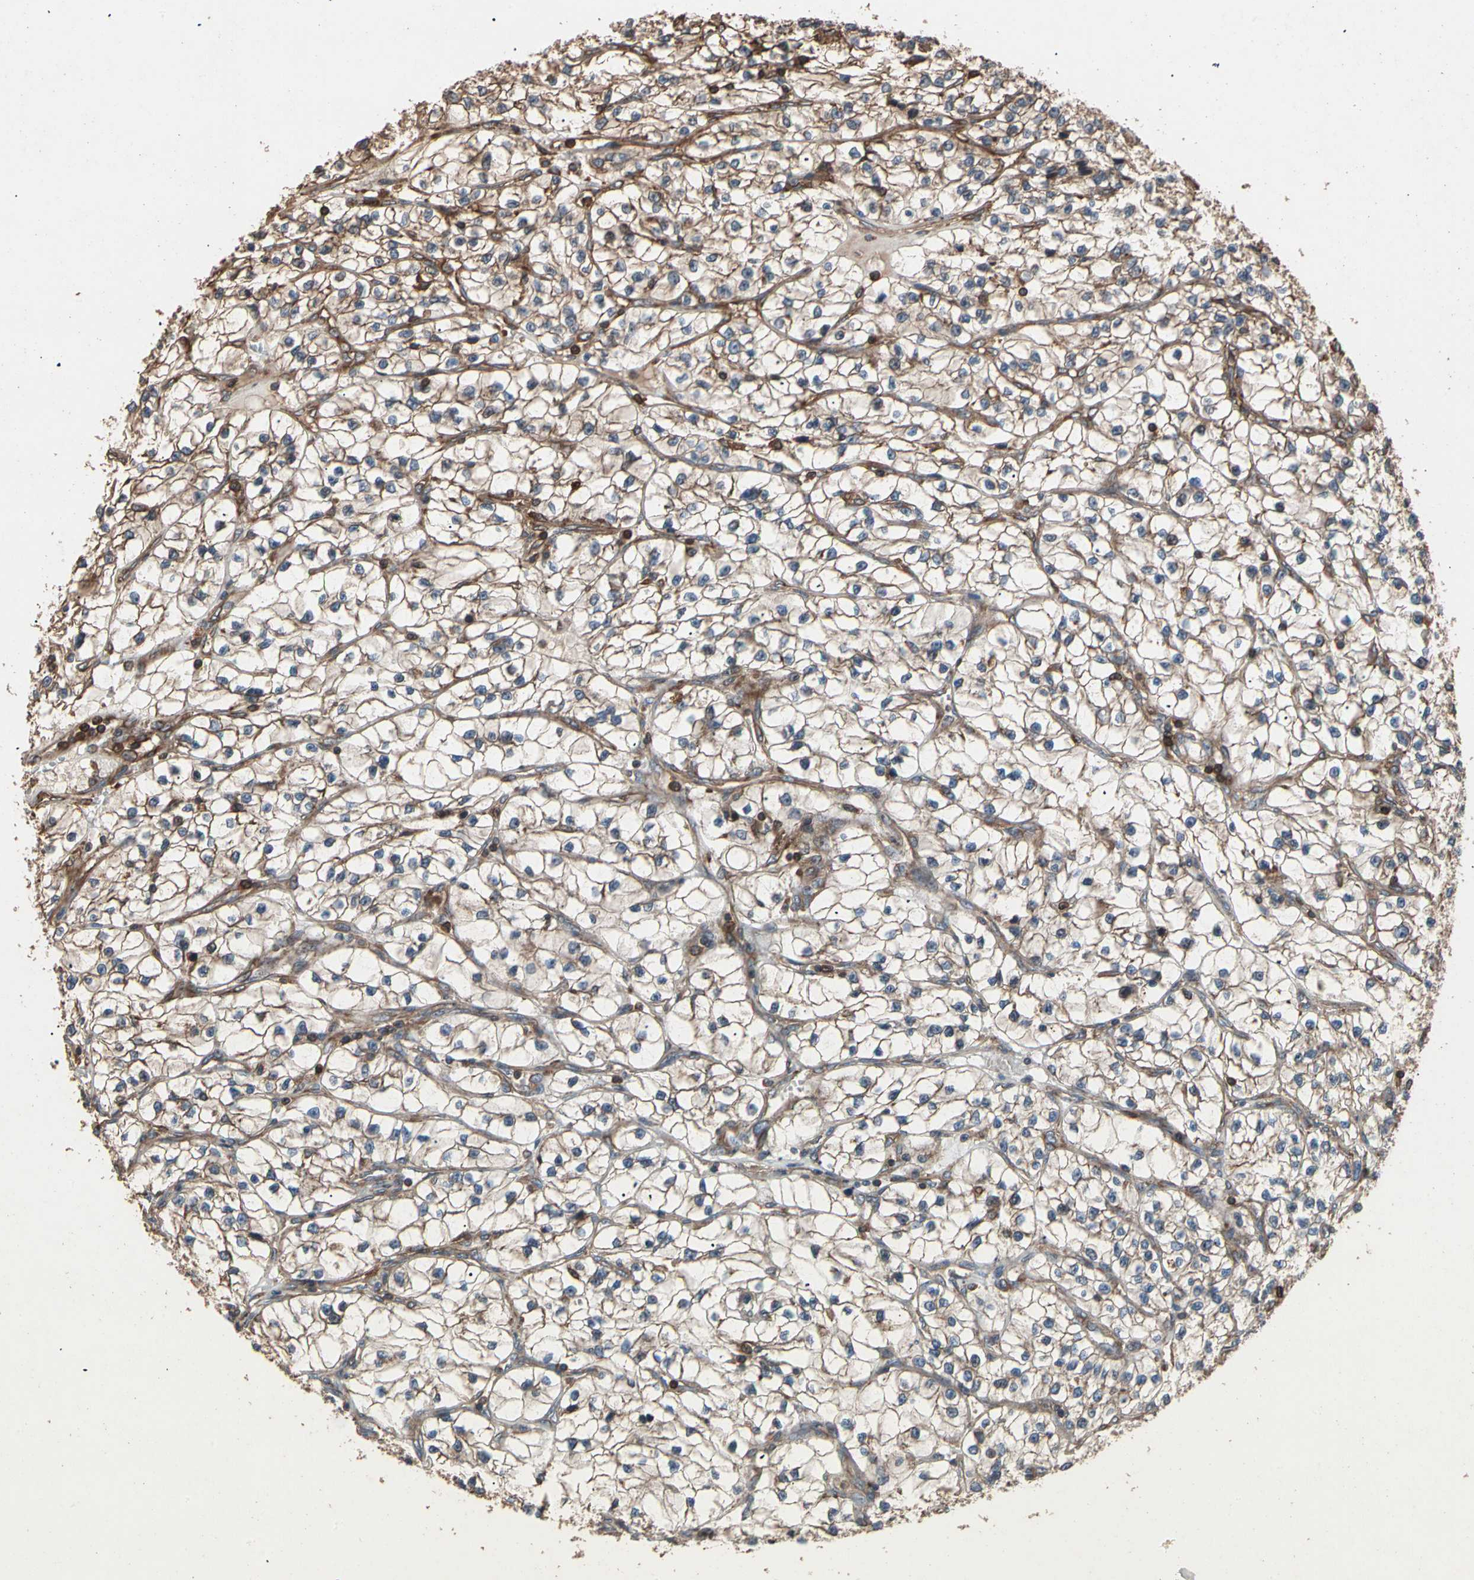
{"staining": {"intensity": "strong", "quantity": ">75%", "location": "cytoplasmic/membranous"}, "tissue": "renal cancer", "cell_type": "Tumor cells", "image_type": "cancer", "snomed": [{"axis": "morphology", "description": "Adenocarcinoma, NOS"}, {"axis": "topography", "description": "Kidney"}], "caption": "There is high levels of strong cytoplasmic/membranous staining in tumor cells of renal cancer (adenocarcinoma), as demonstrated by immunohistochemical staining (brown color).", "gene": "AGBL2", "patient": {"sex": "female", "age": 57}}